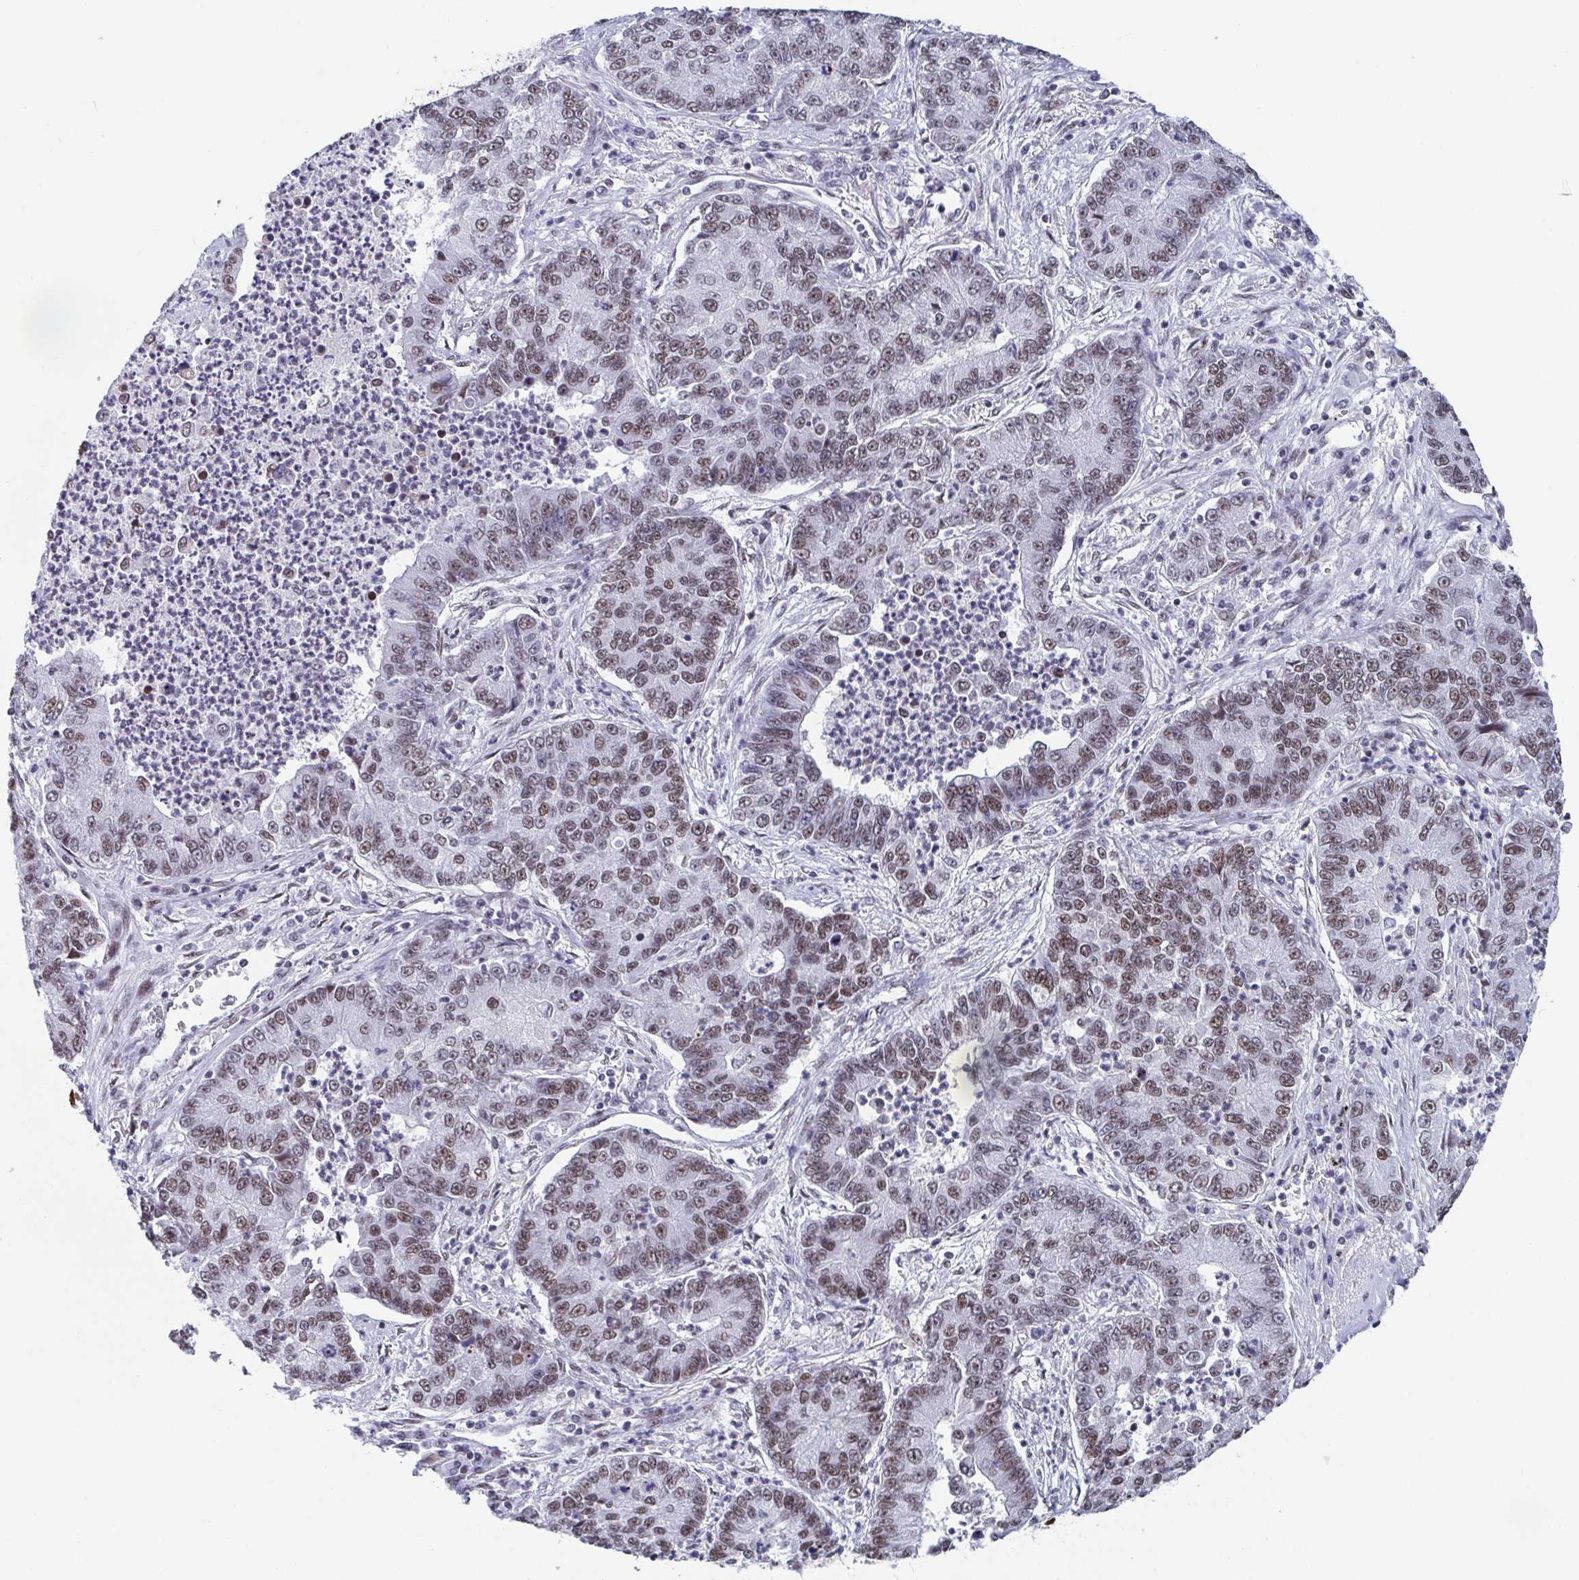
{"staining": {"intensity": "moderate", "quantity": ">75%", "location": "nuclear"}, "tissue": "lung cancer", "cell_type": "Tumor cells", "image_type": "cancer", "snomed": [{"axis": "morphology", "description": "Adenocarcinoma, NOS"}, {"axis": "topography", "description": "Lung"}], "caption": "A brown stain labels moderate nuclear positivity of a protein in human adenocarcinoma (lung) tumor cells.", "gene": "SLC7A10", "patient": {"sex": "female", "age": 57}}